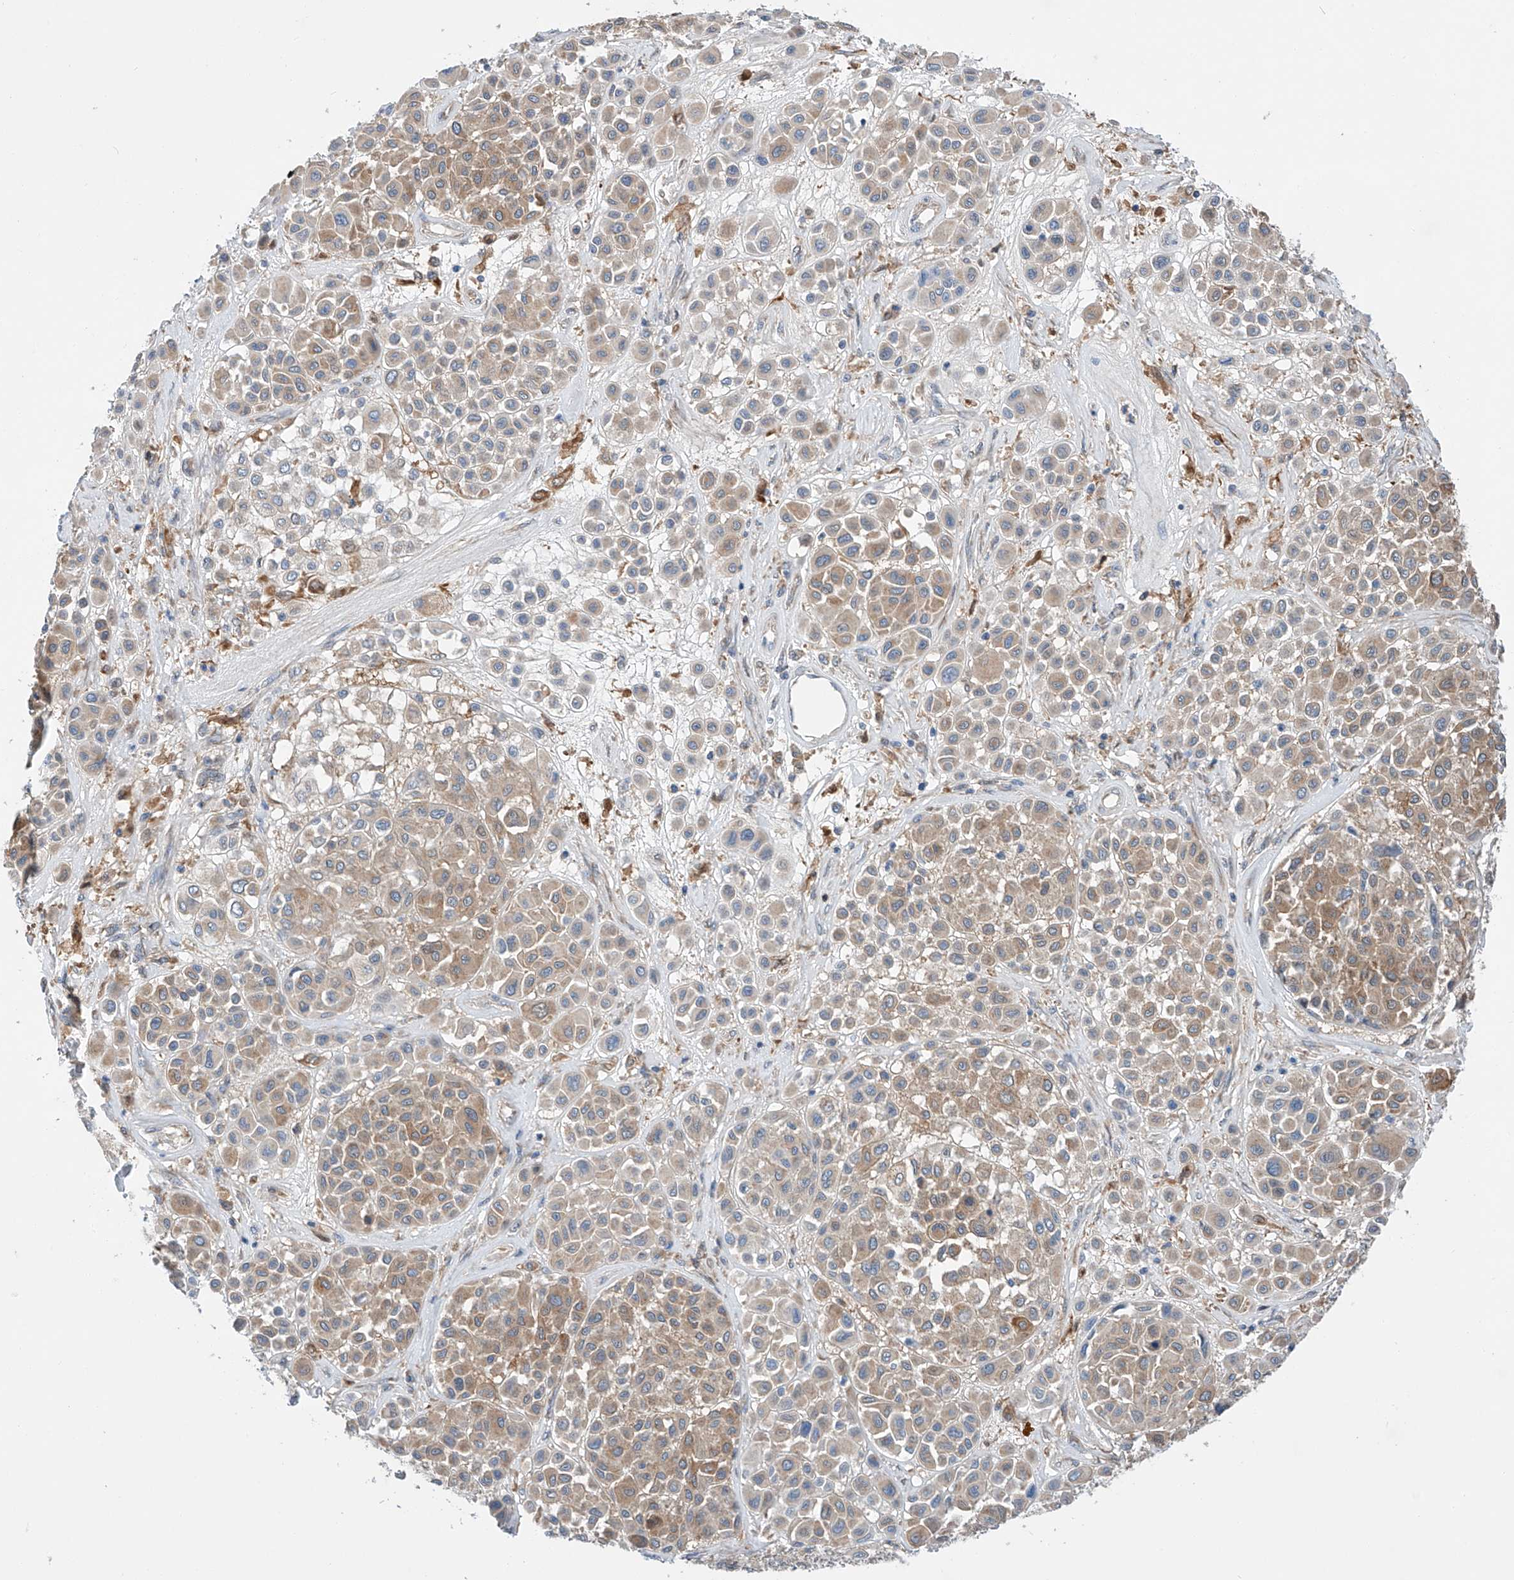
{"staining": {"intensity": "moderate", "quantity": ">75%", "location": "cytoplasmic/membranous"}, "tissue": "melanoma", "cell_type": "Tumor cells", "image_type": "cancer", "snomed": [{"axis": "morphology", "description": "Malignant melanoma, Metastatic site"}, {"axis": "topography", "description": "Soft tissue"}], "caption": "Immunohistochemical staining of malignant melanoma (metastatic site) exhibits medium levels of moderate cytoplasmic/membranous protein positivity in about >75% of tumor cells. (Brightfield microscopy of DAB IHC at high magnification).", "gene": "SLC22A7", "patient": {"sex": "male", "age": 41}}